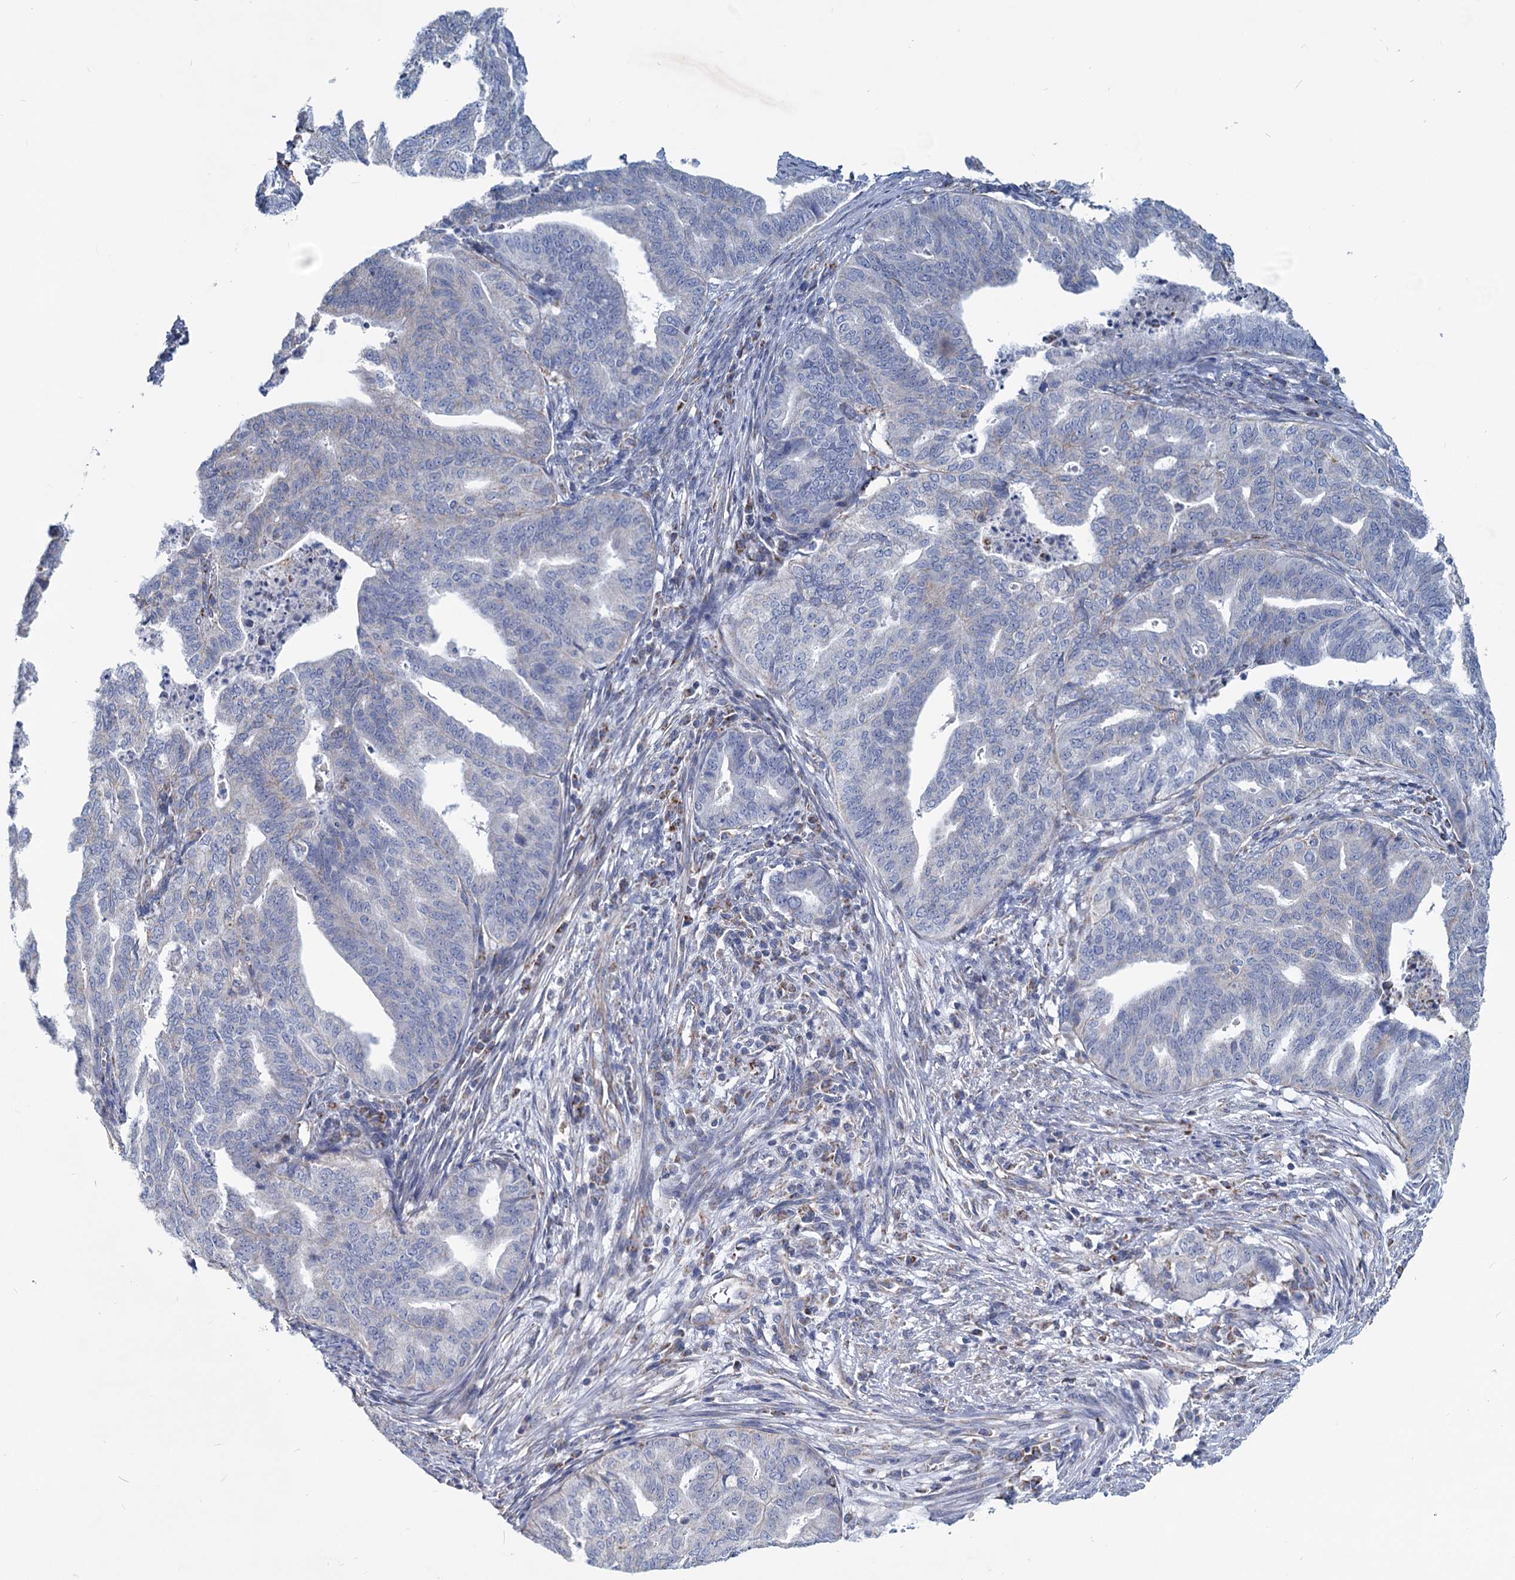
{"staining": {"intensity": "weak", "quantity": "<25%", "location": "cytoplasmic/membranous"}, "tissue": "endometrial cancer", "cell_type": "Tumor cells", "image_type": "cancer", "snomed": [{"axis": "morphology", "description": "Adenocarcinoma, NOS"}, {"axis": "topography", "description": "Endometrium"}], "caption": "An IHC micrograph of endometrial cancer is shown. There is no staining in tumor cells of endometrial cancer. (Stains: DAB immunohistochemistry with hematoxylin counter stain, Microscopy: brightfield microscopy at high magnification).", "gene": "NDUFC2", "patient": {"sex": "female", "age": 79}}